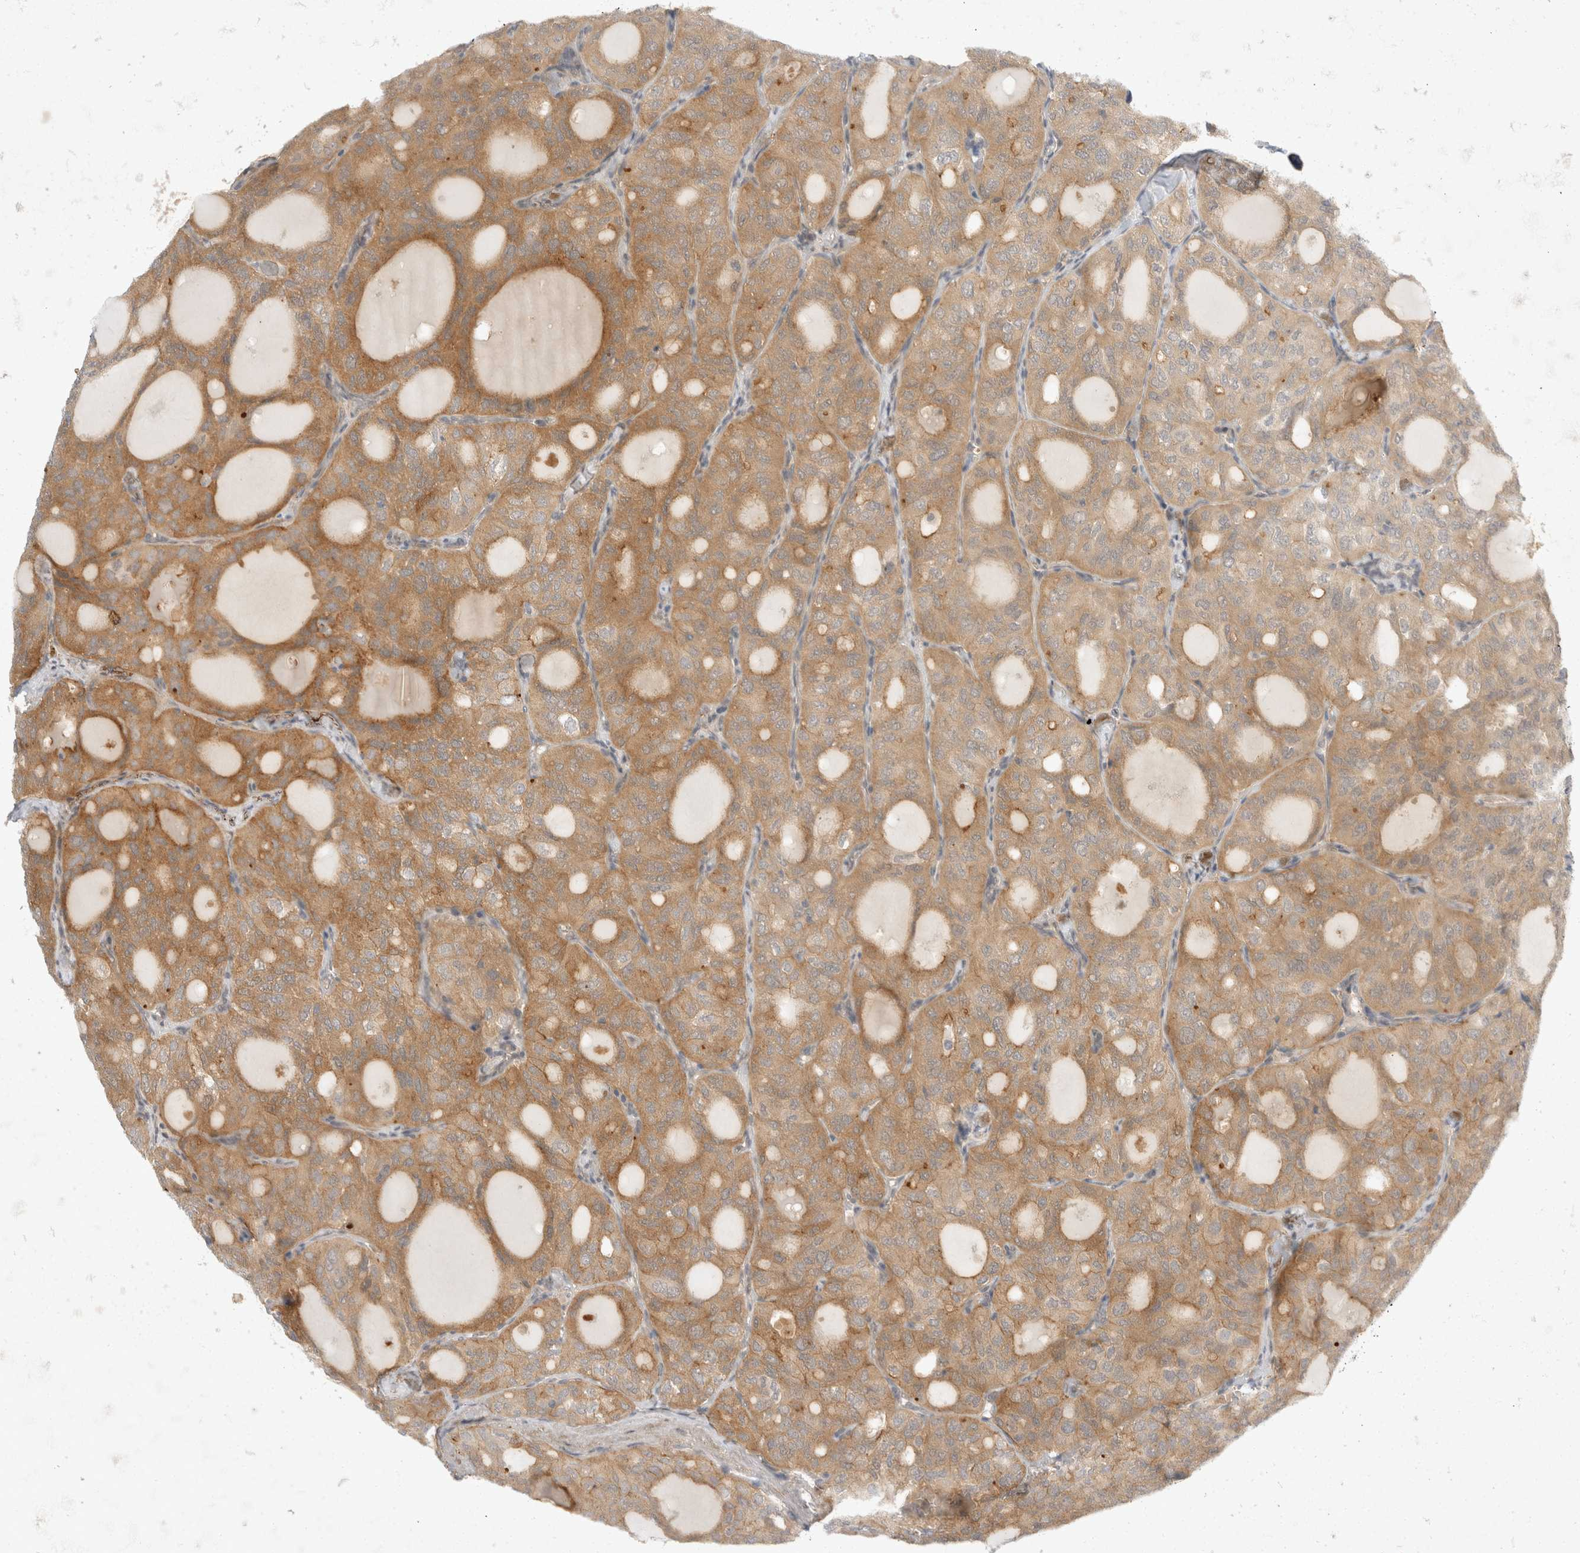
{"staining": {"intensity": "moderate", "quantity": ">75%", "location": "cytoplasmic/membranous"}, "tissue": "thyroid cancer", "cell_type": "Tumor cells", "image_type": "cancer", "snomed": [{"axis": "morphology", "description": "Follicular adenoma carcinoma, NOS"}, {"axis": "topography", "description": "Thyroid gland"}], "caption": "Immunohistochemistry (IHC) image of neoplastic tissue: follicular adenoma carcinoma (thyroid) stained using immunohistochemistry reveals medium levels of moderate protein expression localized specifically in the cytoplasmic/membranous of tumor cells, appearing as a cytoplasmic/membranous brown color.", "gene": "TOM1L2", "patient": {"sex": "male", "age": 75}}